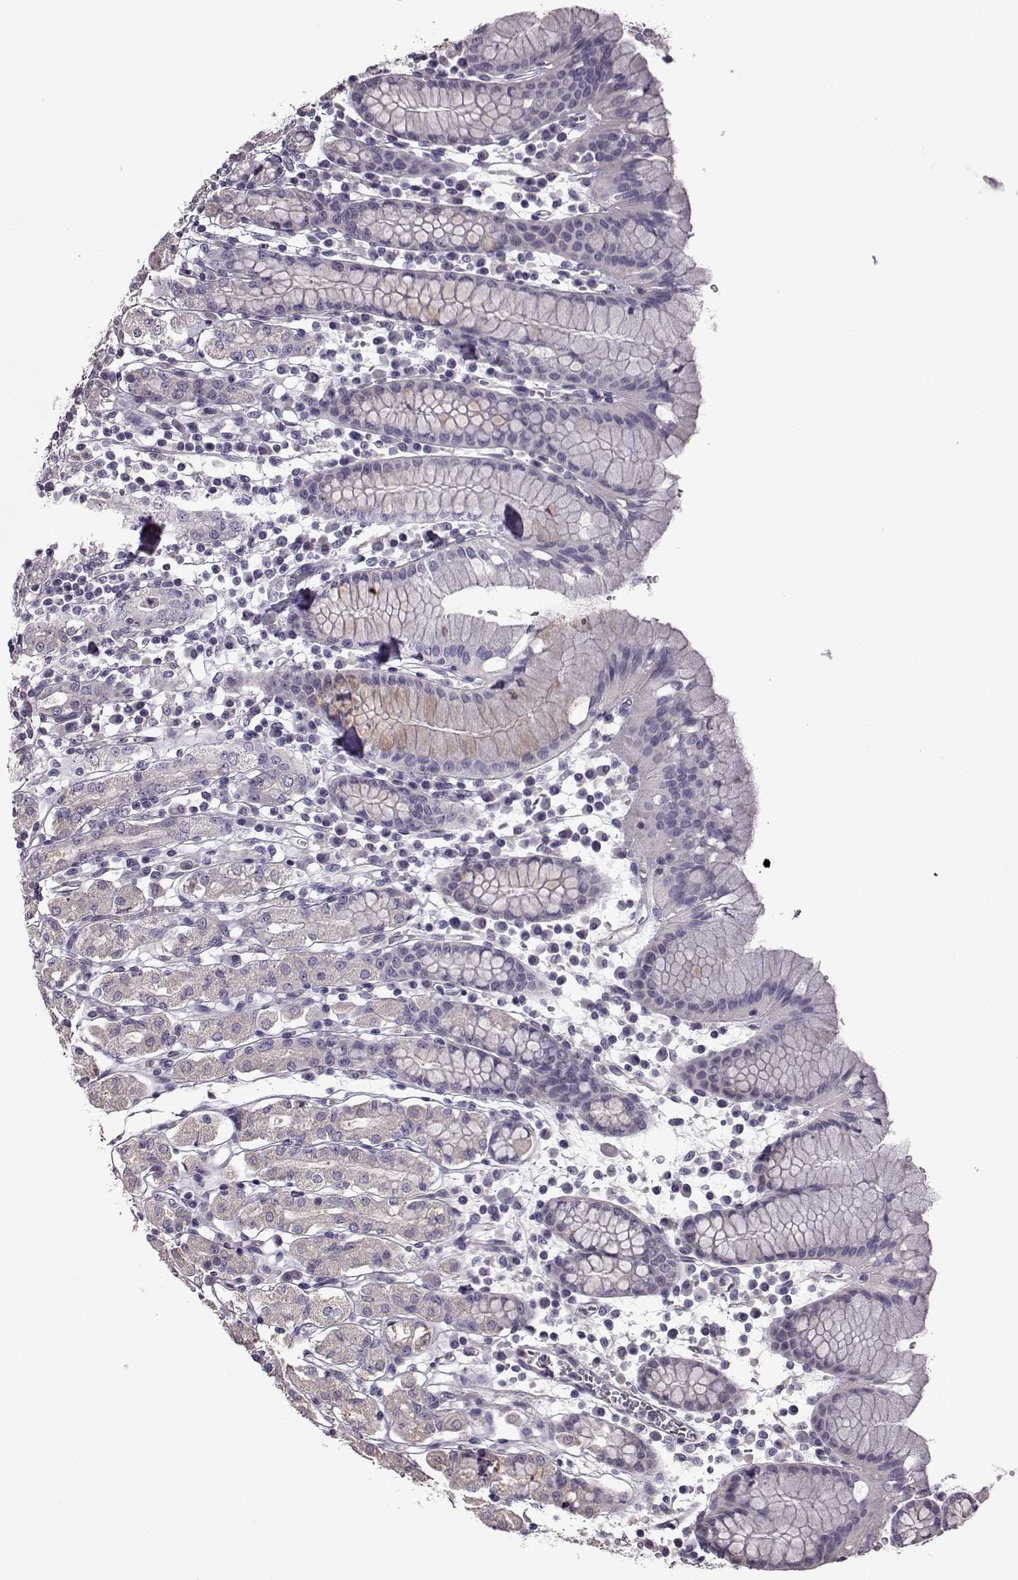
{"staining": {"intensity": "negative", "quantity": "none", "location": "none"}, "tissue": "stomach", "cell_type": "Glandular cells", "image_type": "normal", "snomed": [{"axis": "morphology", "description": "Normal tissue, NOS"}, {"axis": "topography", "description": "Stomach, upper"}, {"axis": "topography", "description": "Stomach"}], "caption": "IHC of normal human stomach displays no staining in glandular cells. (DAB immunohistochemistry (IHC) with hematoxylin counter stain).", "gene": "EDDM3B", "patient": {"sex": "male", "age": 62}}